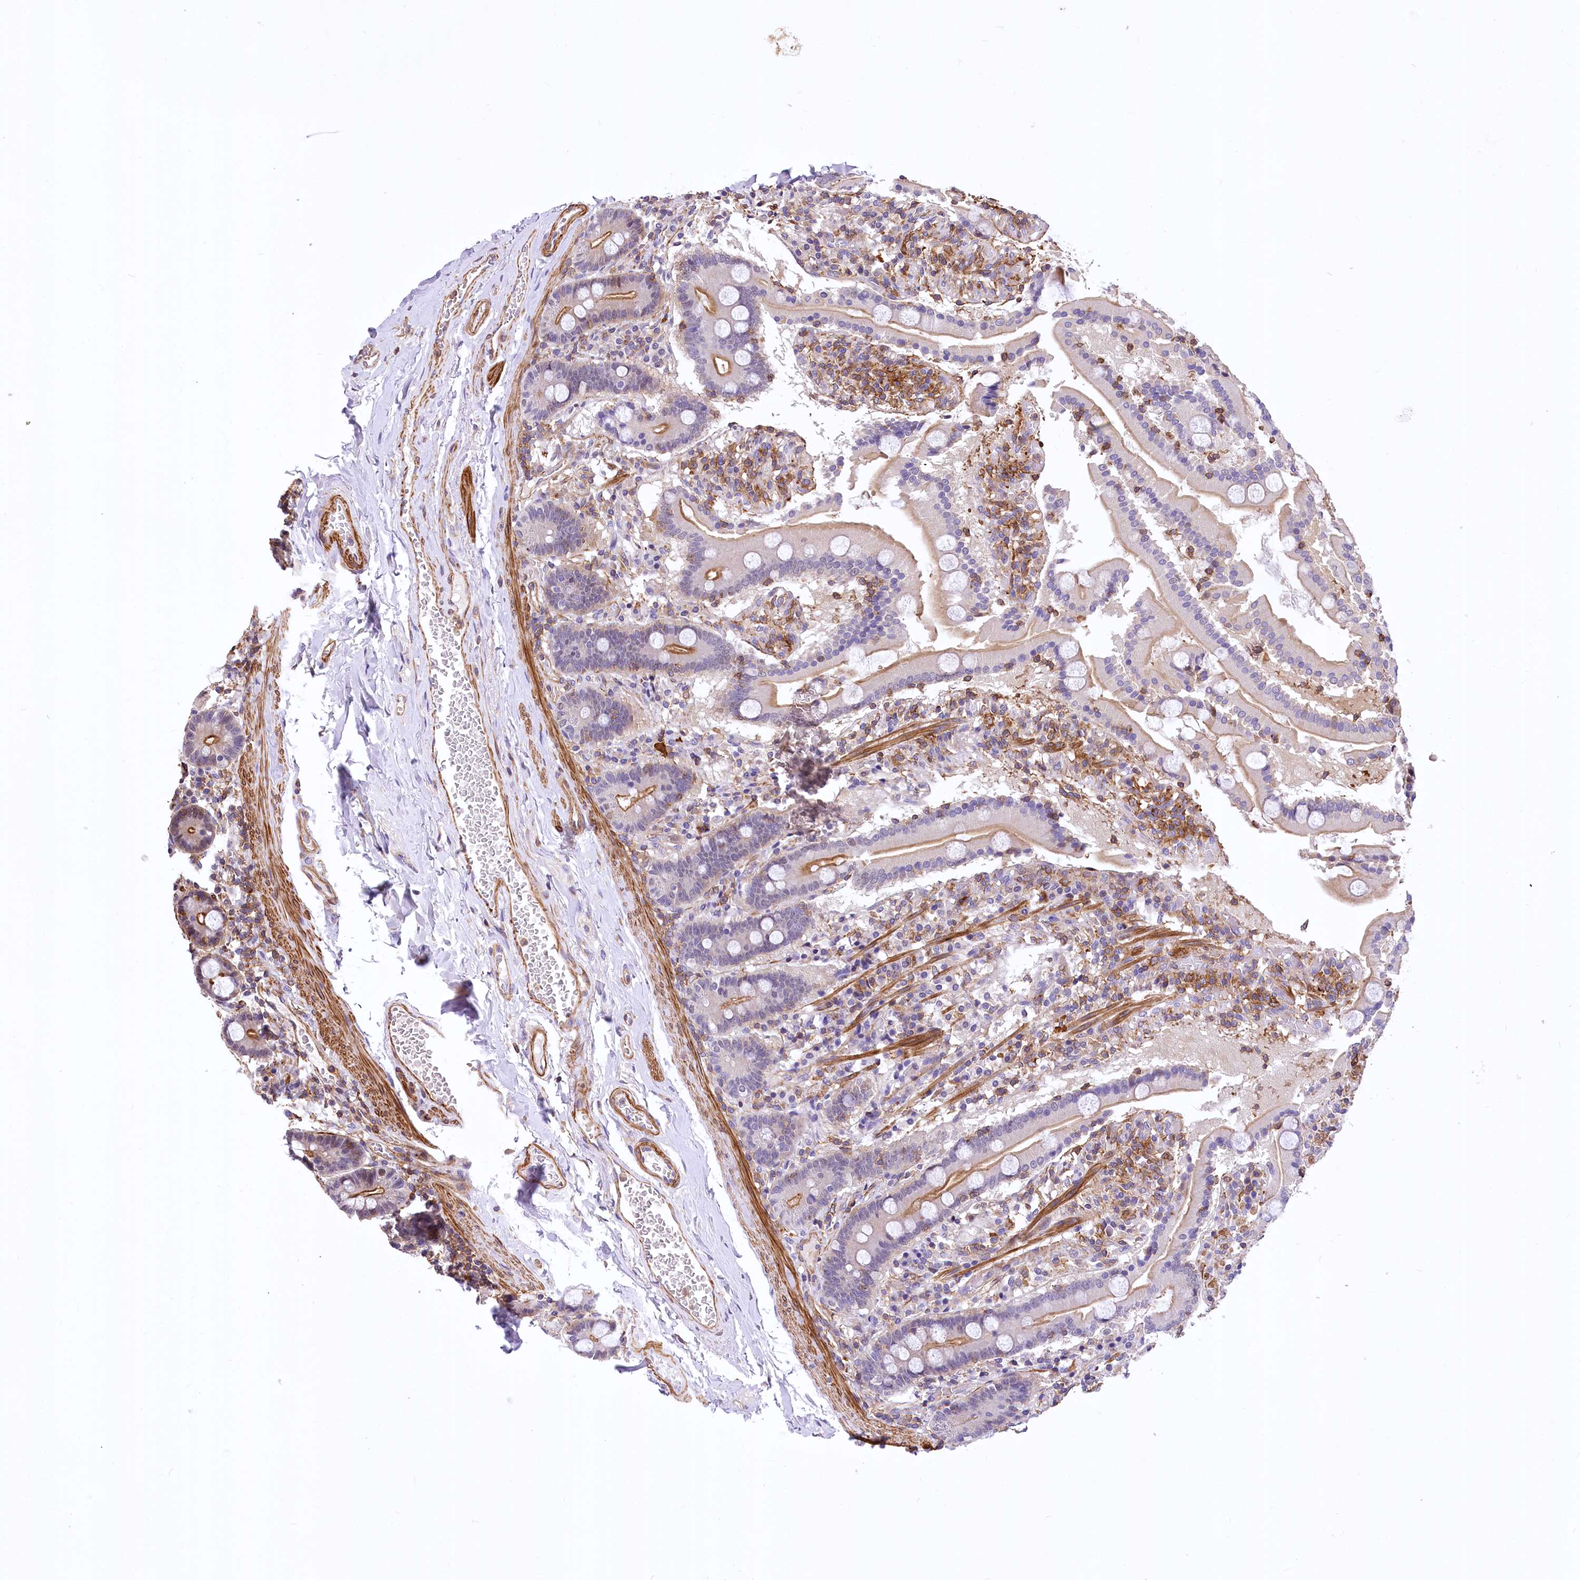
{"staining": {"intensity": "moderate", "quantity": "25%-75%", "location": "cytoplasmic/membranous"}, "tissue": "duodenum", "cell_type": "Glandular cells", "image_type": "normal", "snomed": [{"axis": "morphology", "description": "Normal tissue, NOS"}, {"axis": "topography", "description": "Duodenum"}], "caption": "This micrograph reveals unremarkable duodenum stained with IHC to label a protein in brown. The cytoplasmic/membranous of glandular cells show moderate positivity for the protein. Nuclei are counter-stained blue.", "gene": "DPP3", "patient": {"sex": "male", "age": 55}}